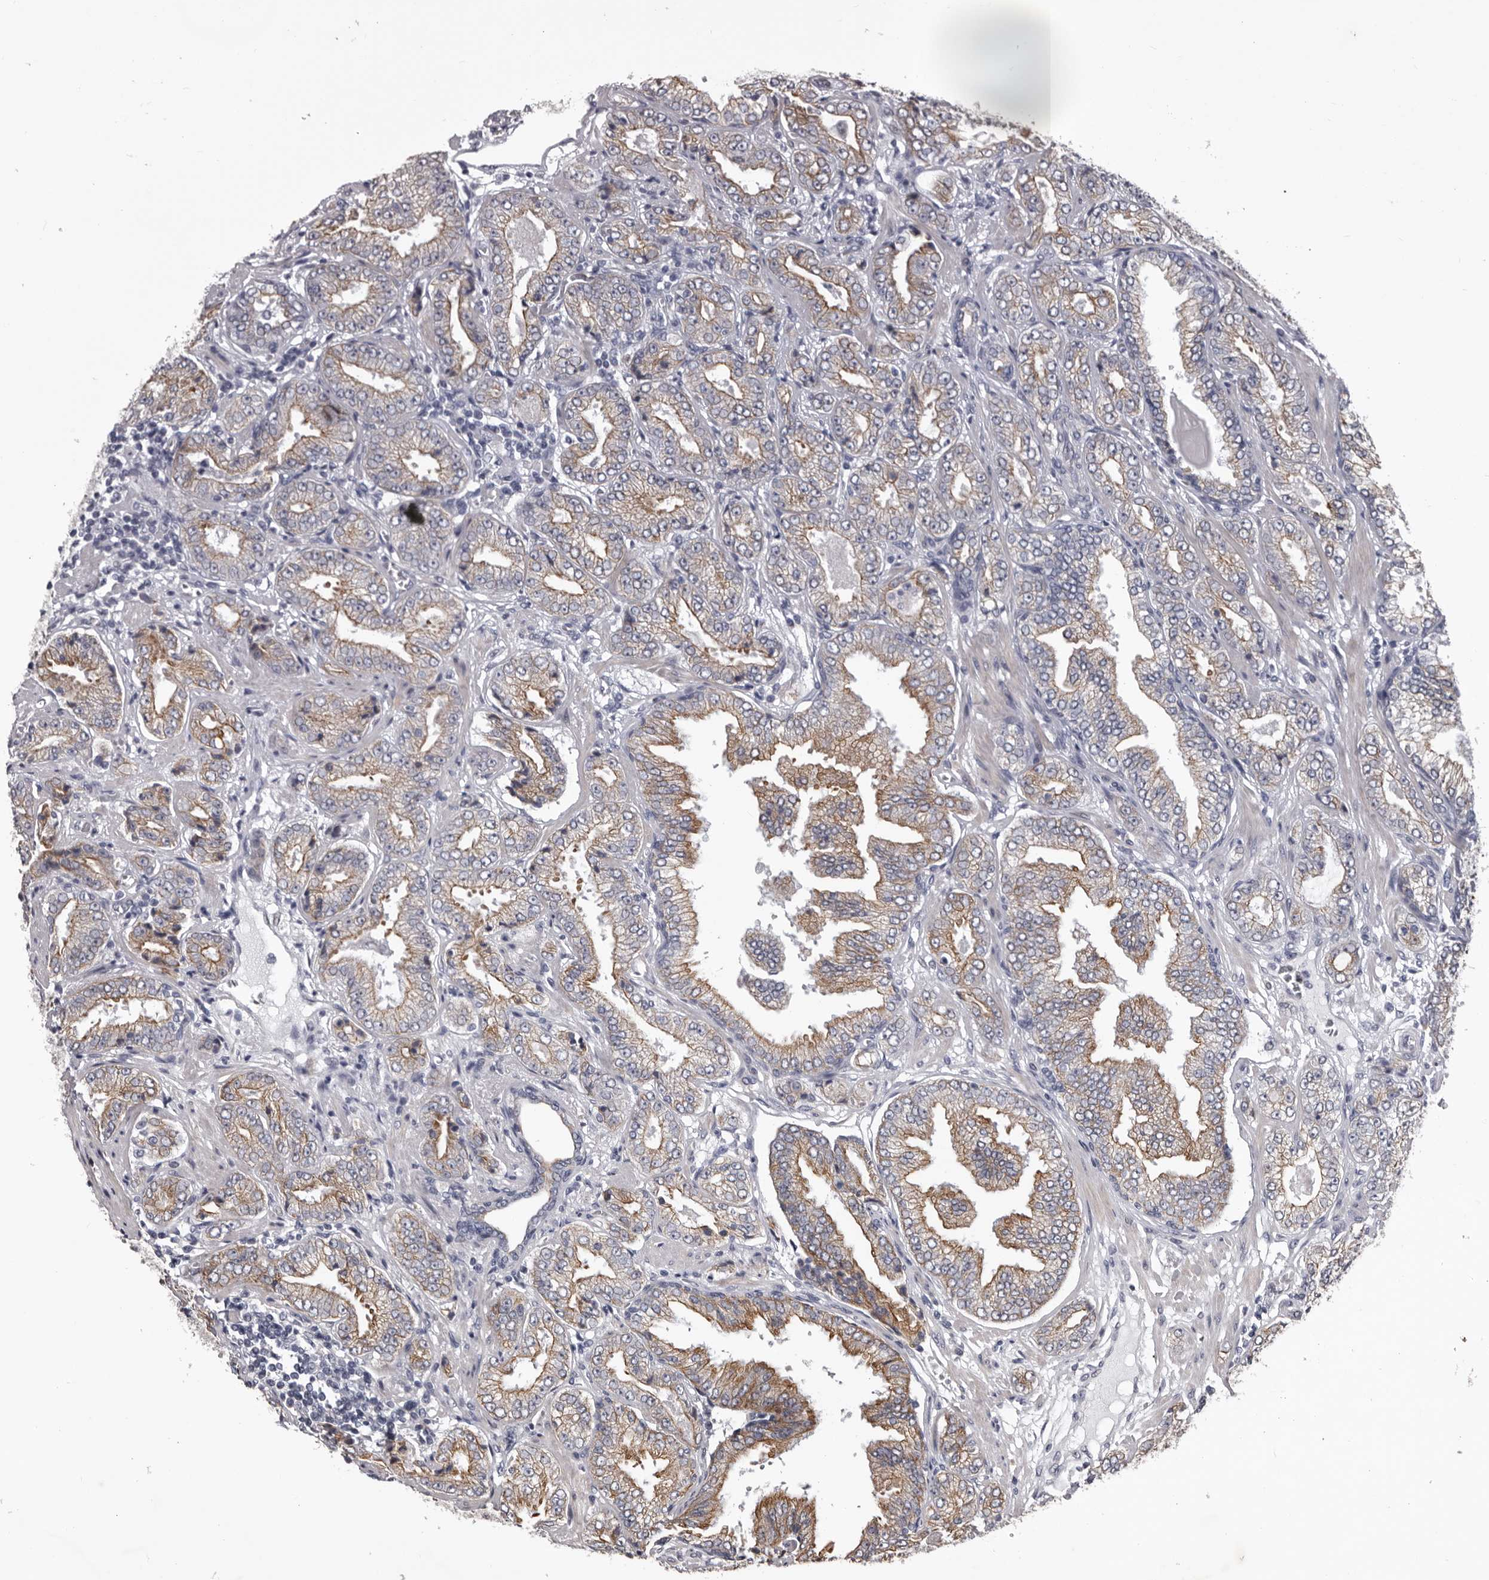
{"staining": {"intensity": "moderate", "quantity": "25%-75%", "location": "cytoplasmic/membranous"}, "tissue": "prostate cancer", "cell_type": "Tumor cells", "image_type": "cancer", "snomed": [{"axis": "morphology", "description": "Adenocarcinoma, High grade"}, {"axis": "topography", "description": "Prostate"}], "caption": "Immunohistochemistry histopathology image of human prostate adenocarcinoma (high-grade) stained for a protein (brown), which demonstrates medium levels of moderate cytoplasmic/membranous expression in approximately 25%-75% of tumor cells.", "gene": "LPAR6", "patient": {"sex": "male", "age": 71}}